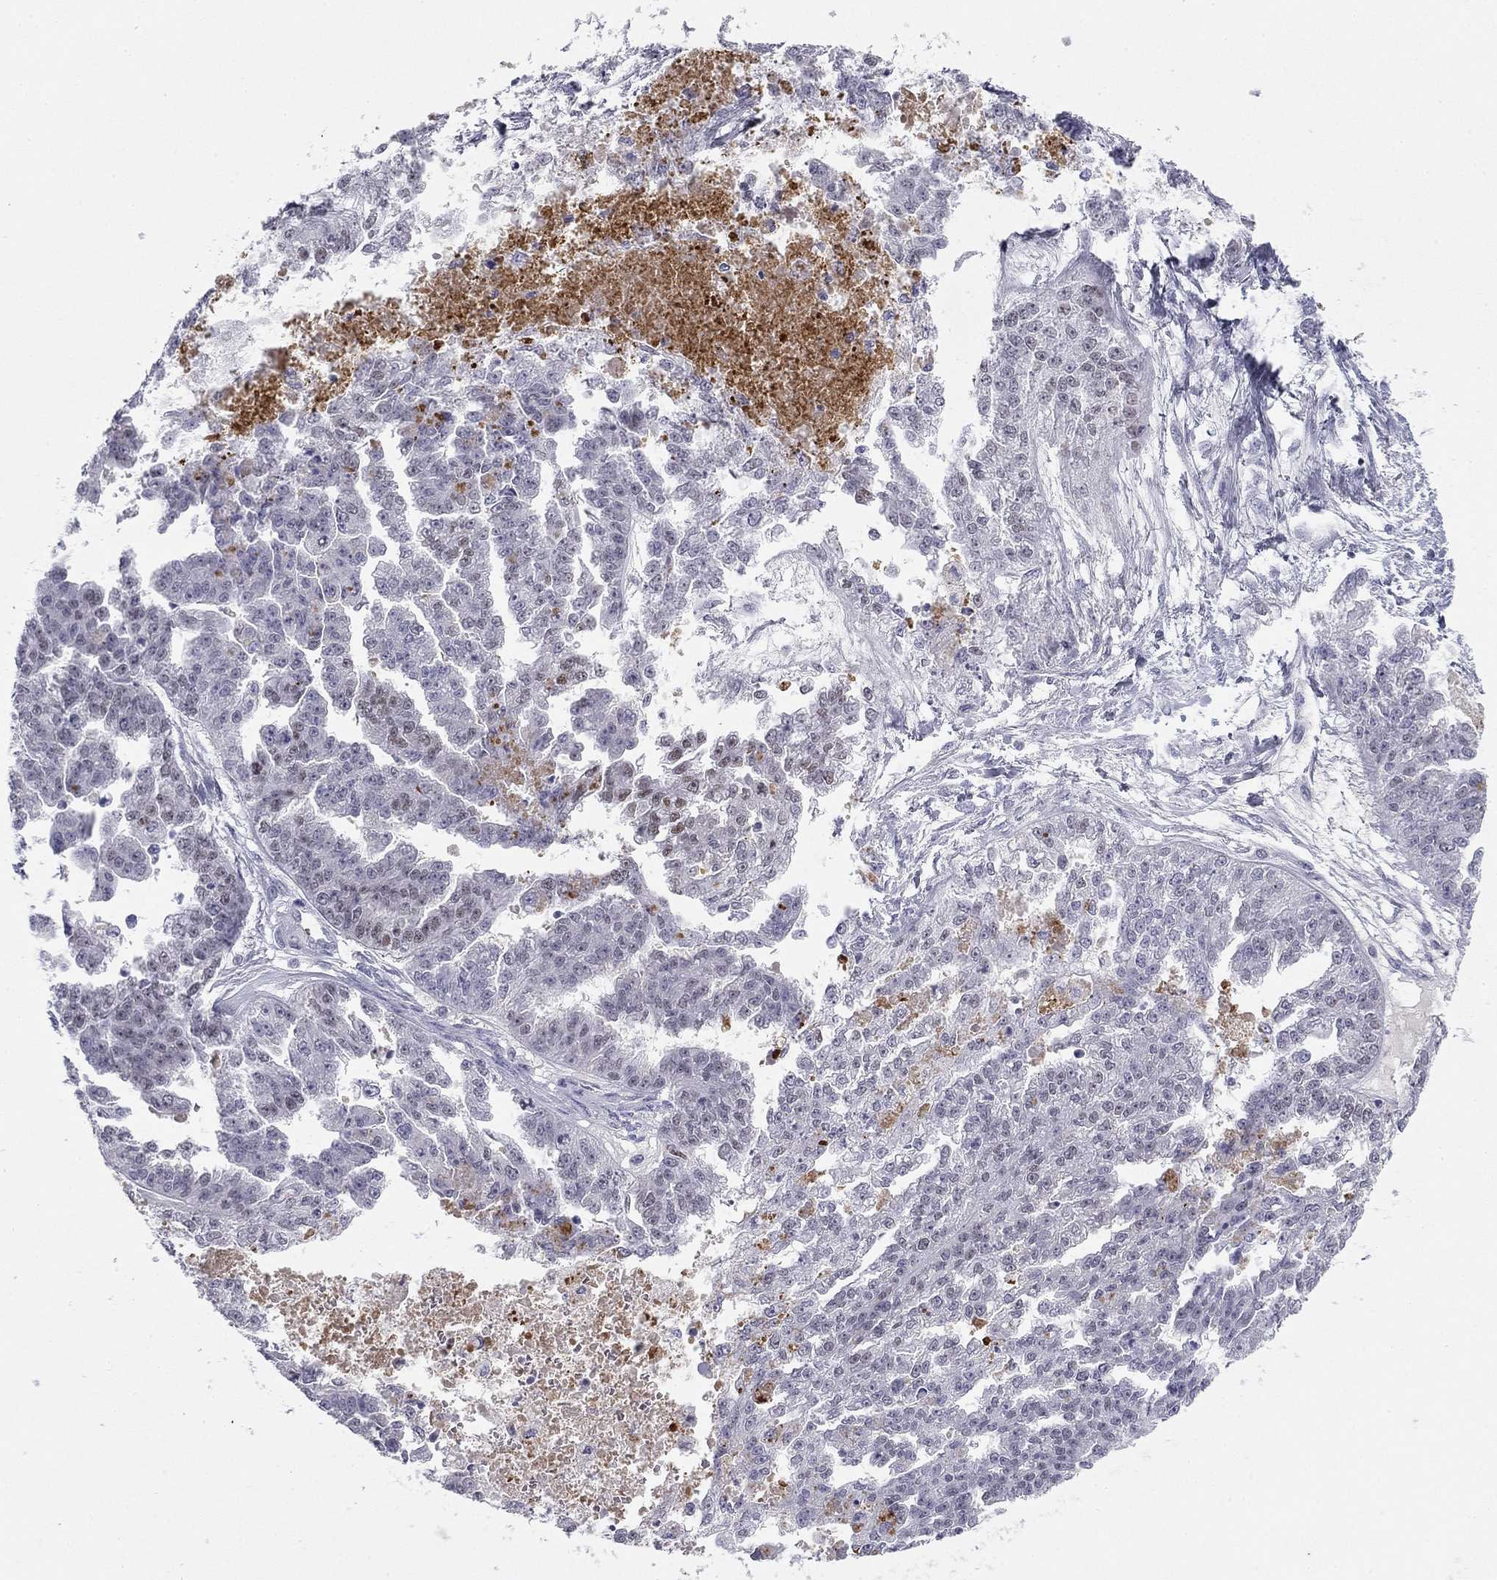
{"staining": {"intensity": "negative", "quantity": "none", "location": "none"}, "tissue": "ovarian cancer", "cell_type": "Tumor cells", "image_type": "cancer", "snomed": [{"axis": "morphology", "description": "Cystadenocarcinoma, serous, NOS"}, {"axis": "topography", "description": "Ovary"}], "caption": "An image of serous cystadenocarcinoma (ovarian) stained for a protein demonstrates no brown staining in tumor cells.", "gene": "TFAP2B", "patient": {"sex": "female", "age": 58}}